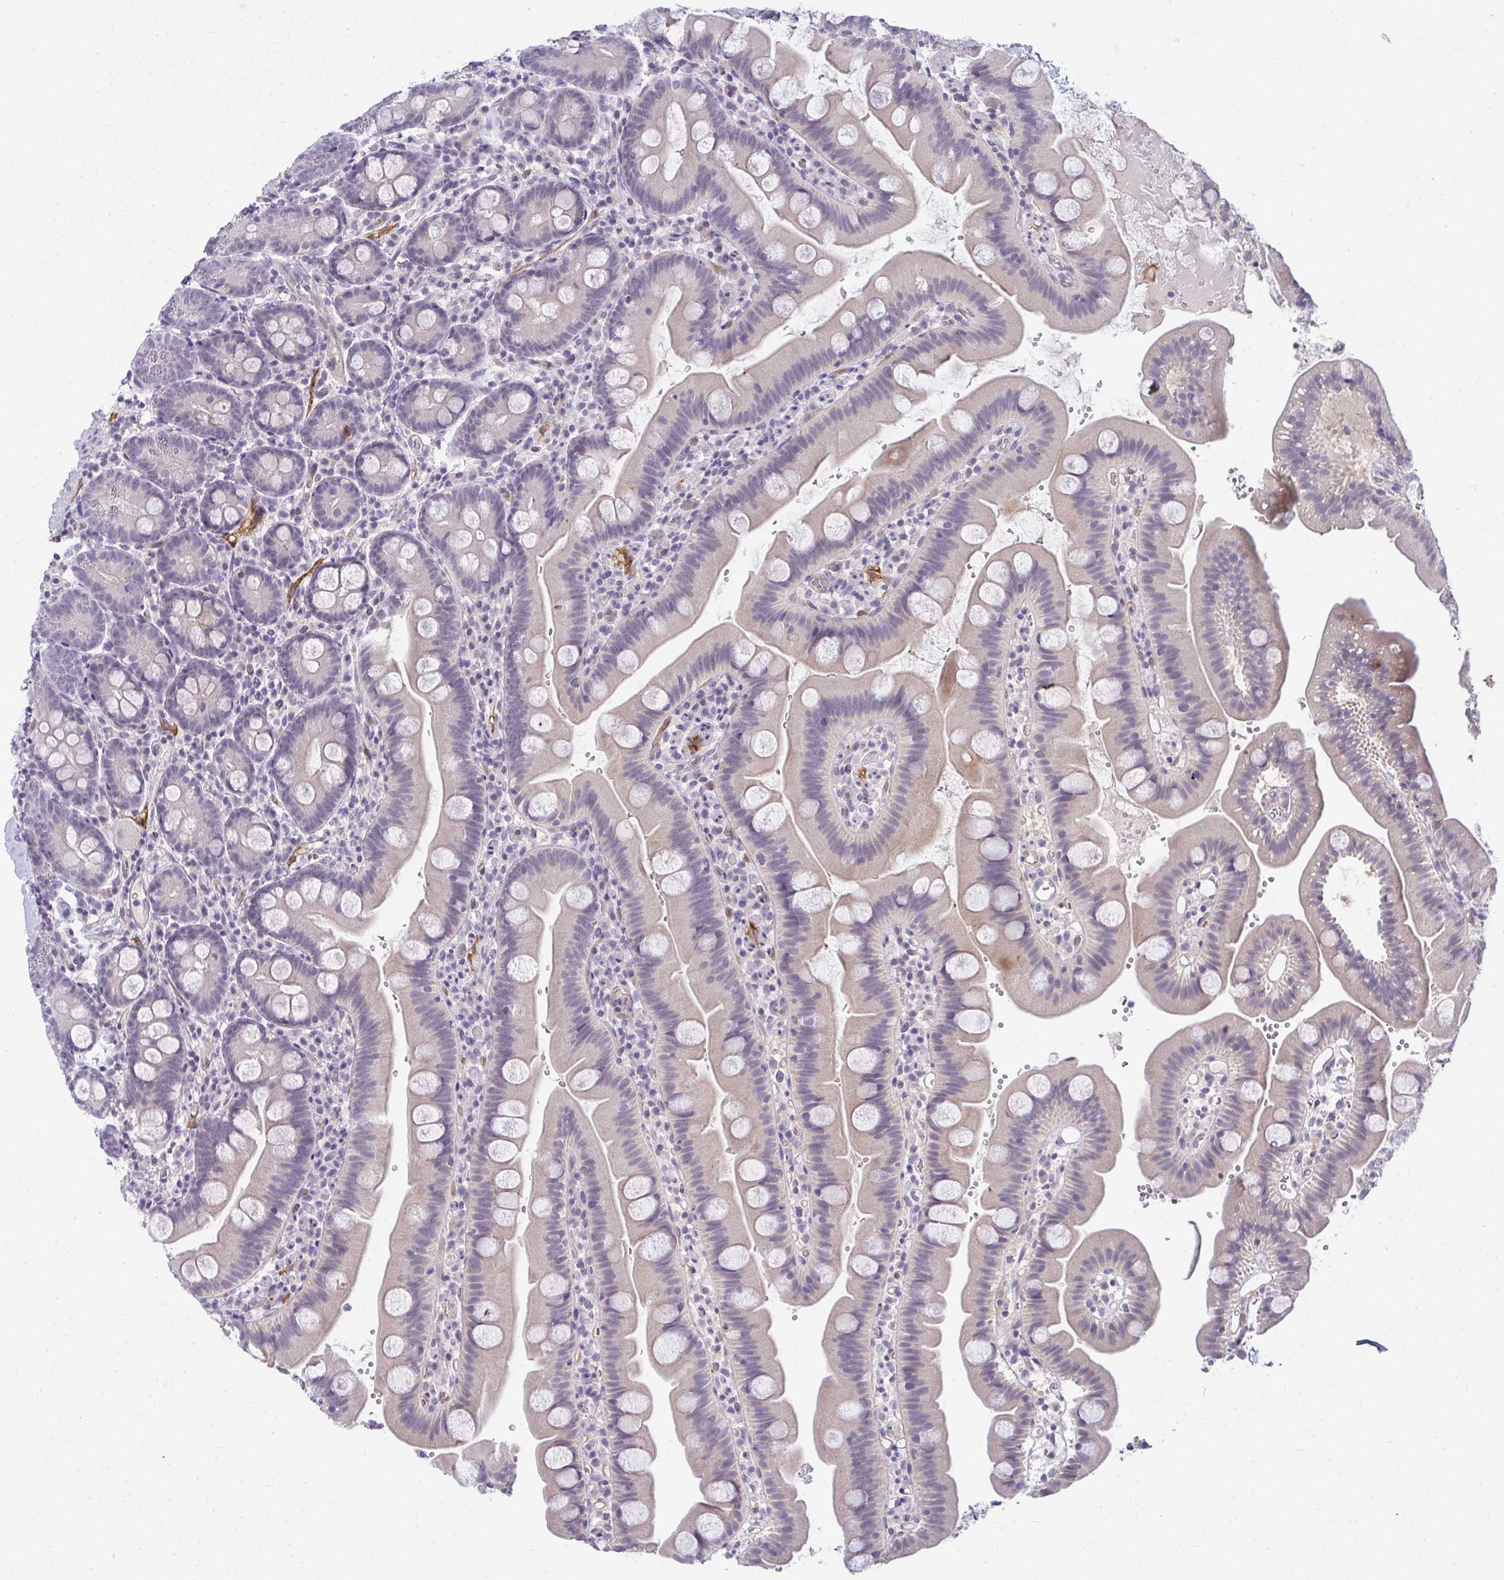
{"staining": {"intensity": "weak", "quantity": "<25%", "location": "cytoplasmic/membranous"}, "tissue": "small intestine", "cell_type": "Glandular cells", "image_type": "normal", "snomed": [{"axis": "morphology", "description": "Normal tissue, NOS"}, {"axis": "topography", "description": "Small intestine"}], "caption": "The photomicrograph exhibits no significant staining in glandular cells of small intestine. Nuclei are stained in blue.", "gene": "TMEM82", "patient": {"sex": "female", "age": 68}}